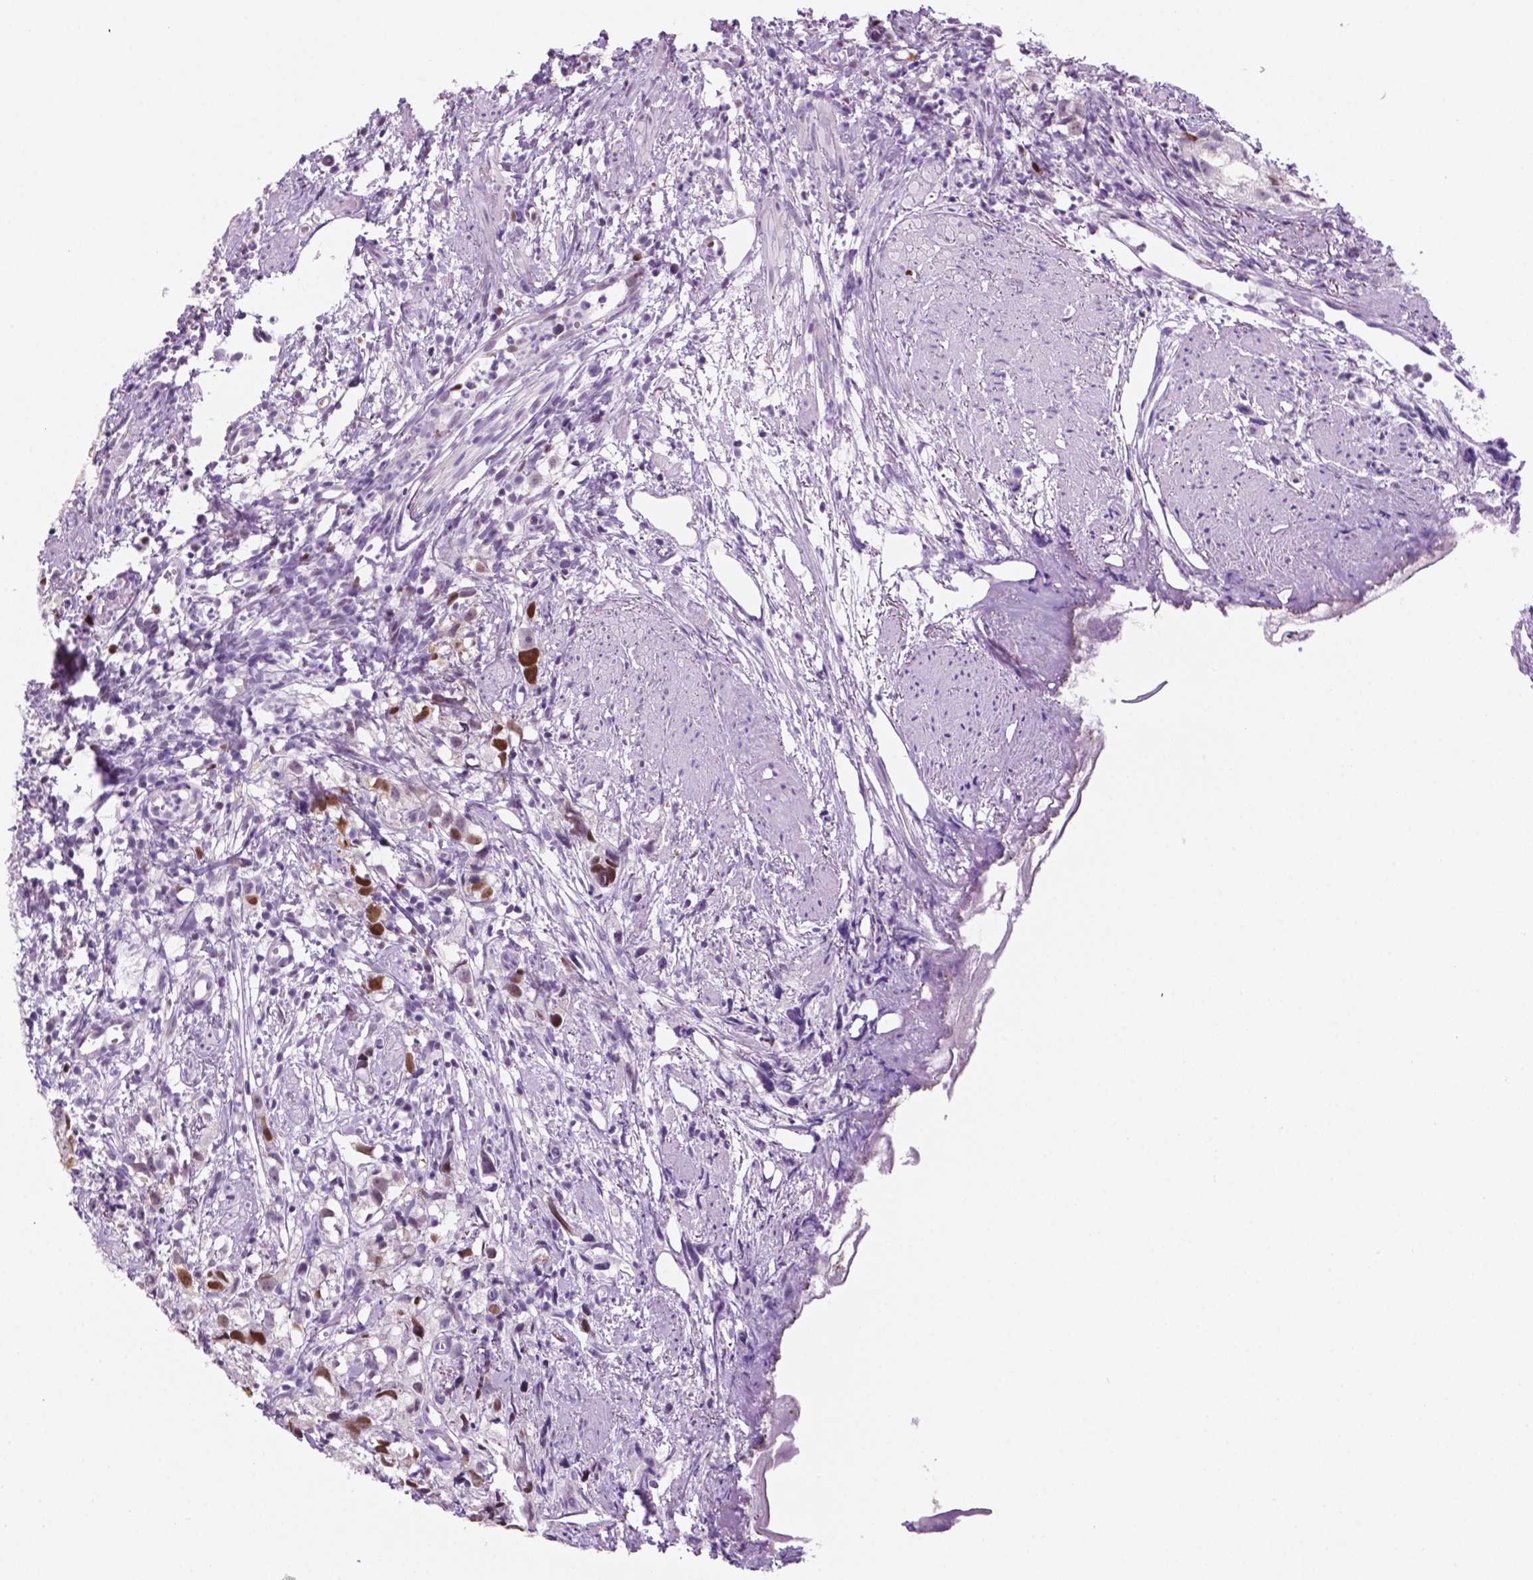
{"staining": {"intensity": "moderate", "quantity": "<25%", "location": "nuclear"}, "tissue": "prostate cancer", "cell_type": "Tumor cells", "image_type": "cancer", "snomed": [{"axis": "morphology", "description": "Adenocarcinoma, High grade"}, {"axis": "topography", "description": "Prostate"}], "caption": "Prostate high-grade adenocarcinoma was stained to show a protein in brown. There is low levels of moderate nuclear expression in about <25% of tumor cells. (Brightfield microscopy of DAB IHC at high magnification).", "gene": "NCAPH2", "patient": {"sex": "male", "age": 68}}